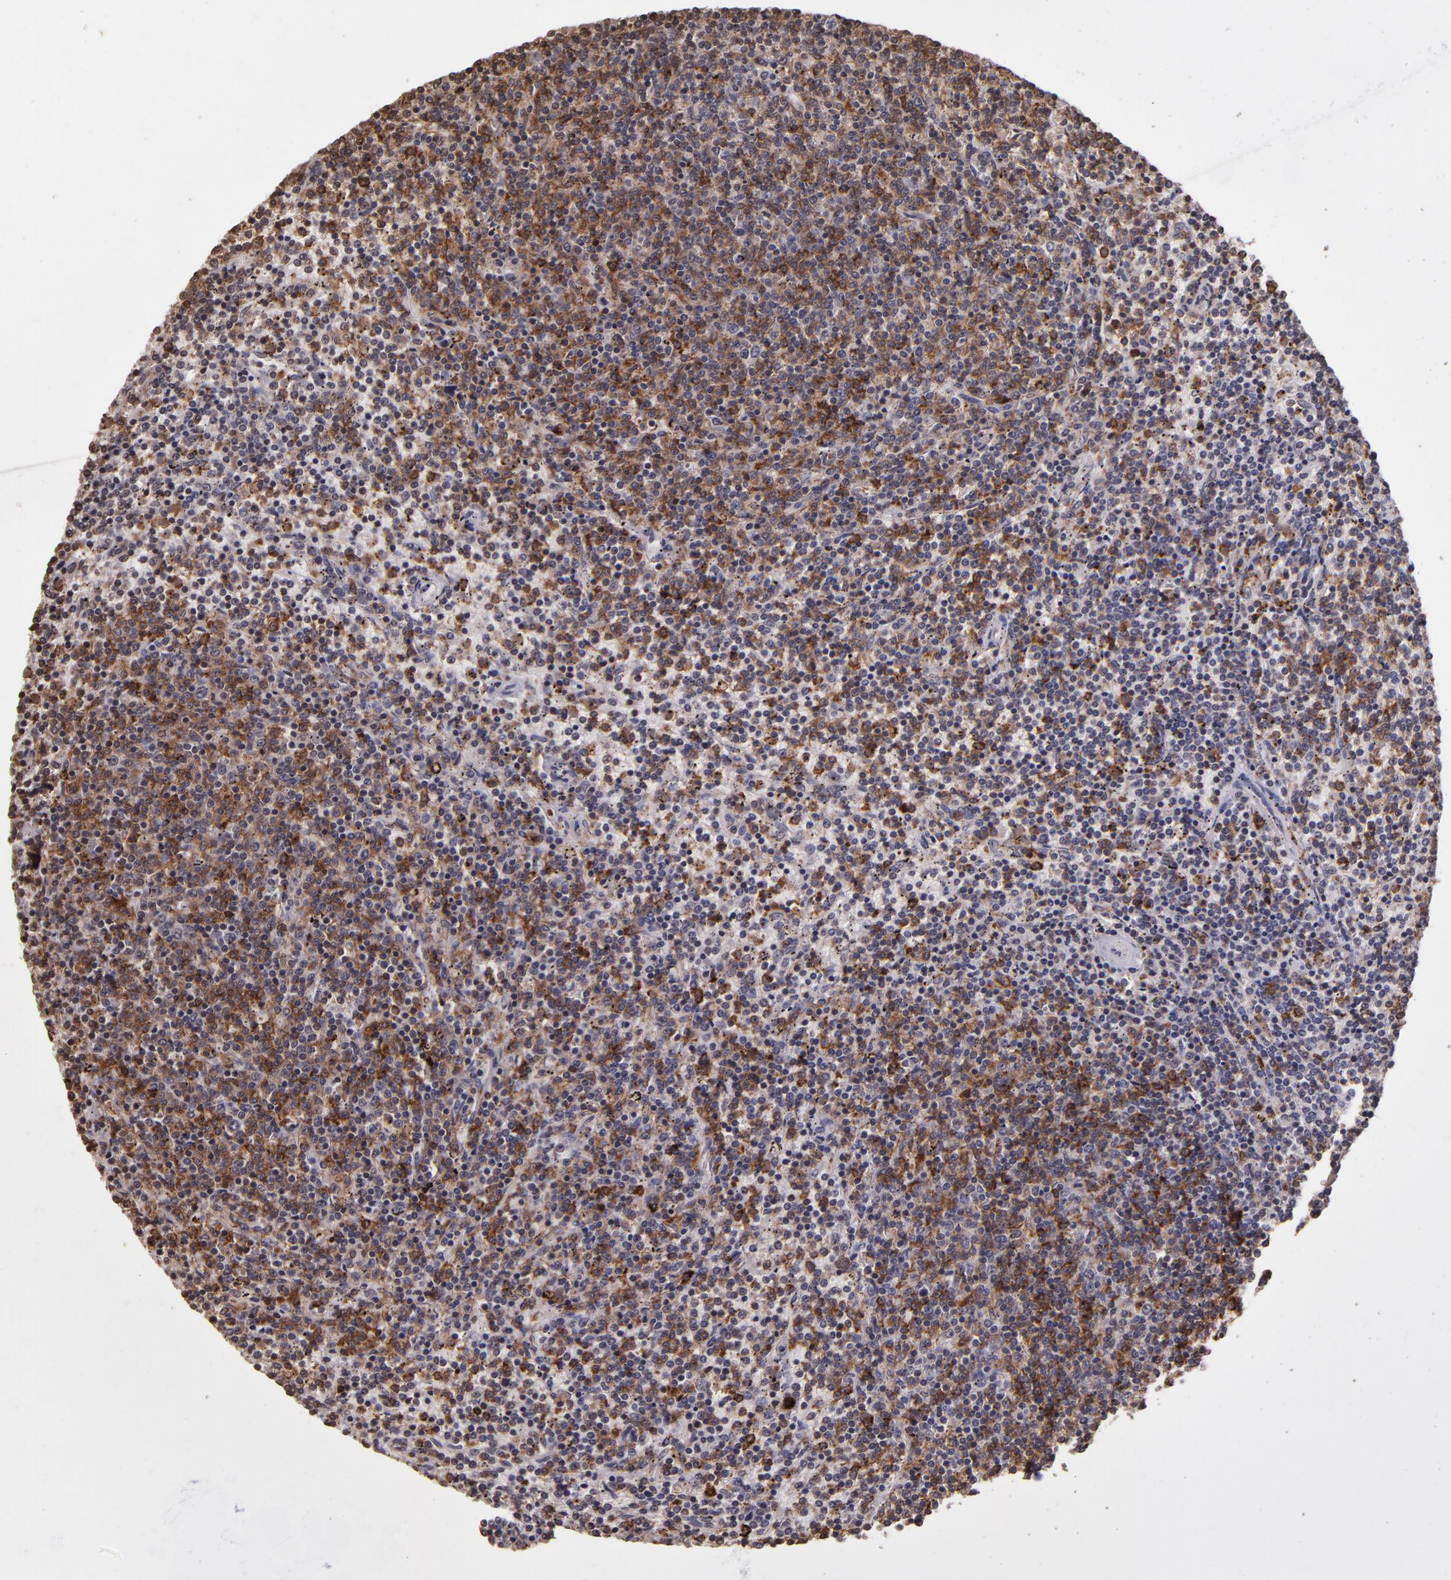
{"staining": {"intensity": "moderate", "quantity": "25%-75%", "location": "cytoplasmic/membranous"}, "tissue": "lymphoma", "cell_type": "Tumor cells", "image_type": "cancer", "snomed": [{"axis": "morphology", "description": "Malignant lymphoma, non-Hodgkin's type, Low grade"}, {"axis": "topography", "description": "Spleen"}], "caption": "About 25%-75% of tumor cells in low-grade malignant lymphoma, non-Hodgkin's type display moderate cytoplasmic/membranous protein staining as visualized by brown immunohistochemical staining.", "gene": "SLC2A3", "patient": {"sex": "female", "age": 50}}